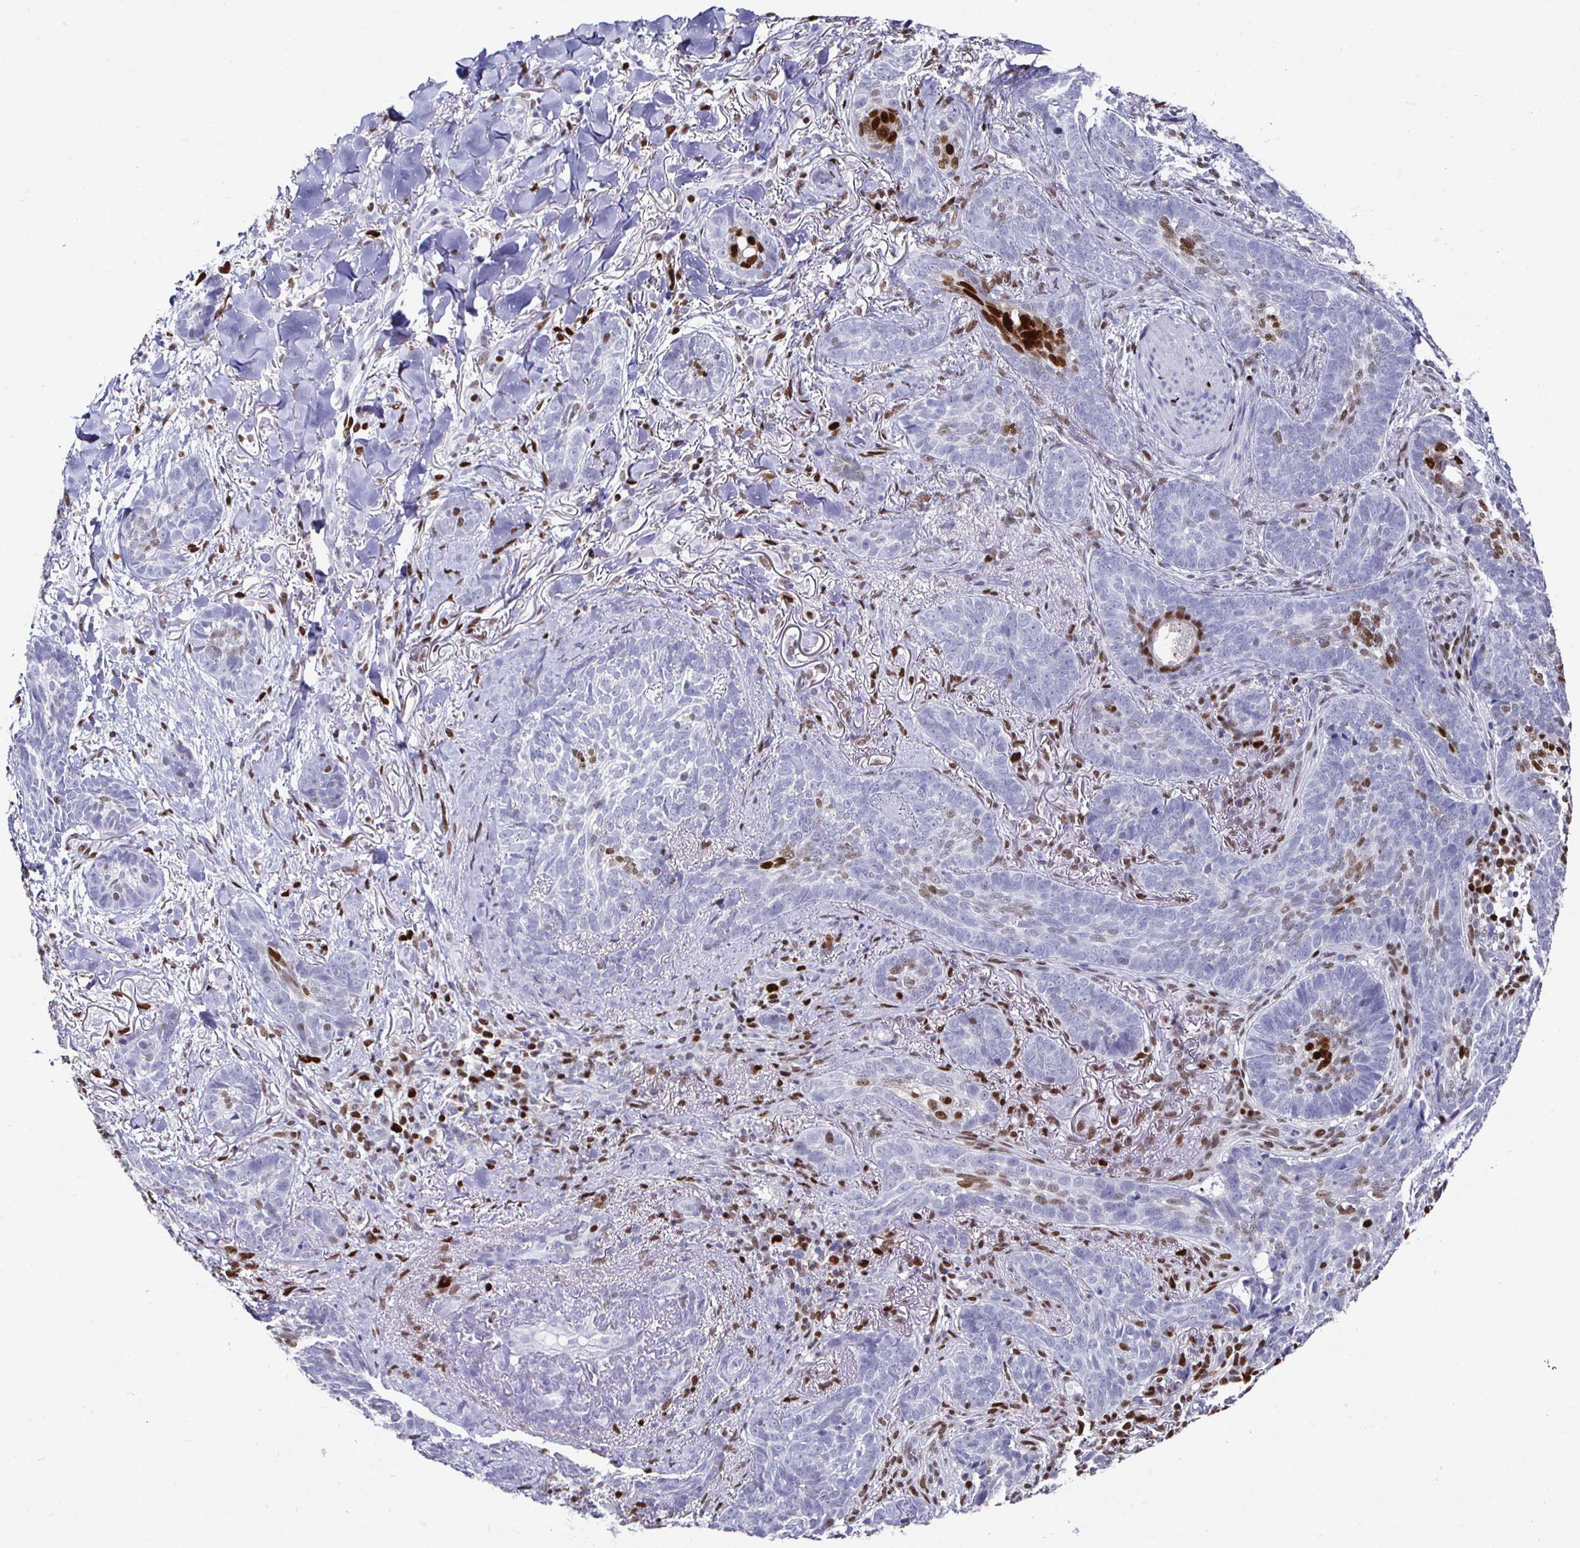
{"staining": {"intensity": "moderate", "quantity": "<25%", "location": "nuclear"}, "tissue": "skin cancer", "cell_type": "Tumor cells", "image_type": "cancer", "snomed": [{"axis": "morphology", "description": "Basal cell carcinoma"}, {"axis": "topography", "description": "Skin"}, {"axis": "topography", "description": "Skin of face"}], "caption": "Basal cell carcinoma (skin) tissue demonstrates moderate nuclear expression in approximately <25% of tumor cells", "gene": "RUNX2", "patient": {"sex": "male", "age": 88}}